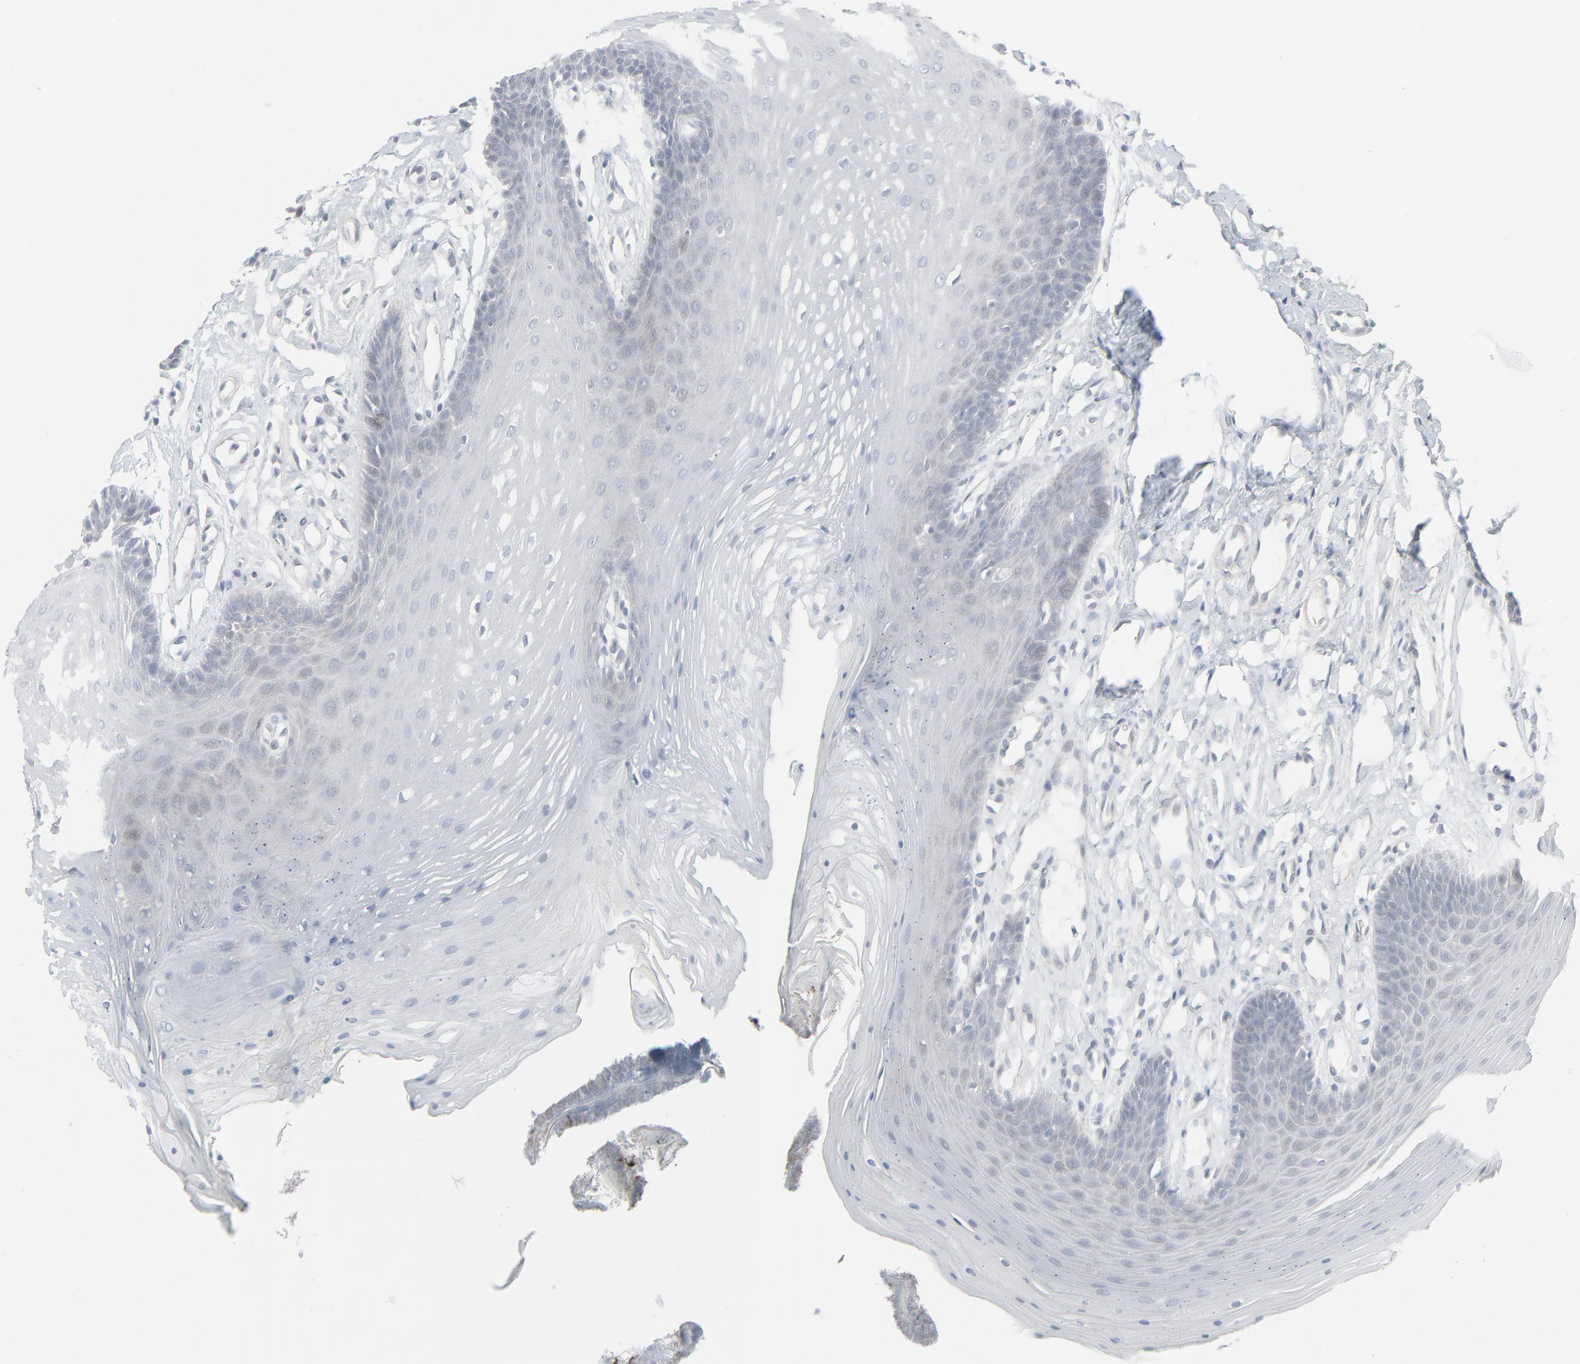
{"staining": {"intensity": "negative", "quantity": "none", "location": "none"}, "tissue": "oral mucosa", "cell_type": "Squamous epithelial cells", "image_type": "normal", "snomed": [{"axis": "morphology", "description": "Normal tissue, NOS"}, {"axis": "topography", "description": "Oral tissue"}], "caption": "Image shows no protein staining in squamous epithelial cells of normal oral mucosa. (DAB (3,3'-diaminobenzidine) immunohistochemistry visualized using brightfield microscopy, high magnification).", "gene": "NEUROD1", "patient": {"sex": "male", "age": 62}}